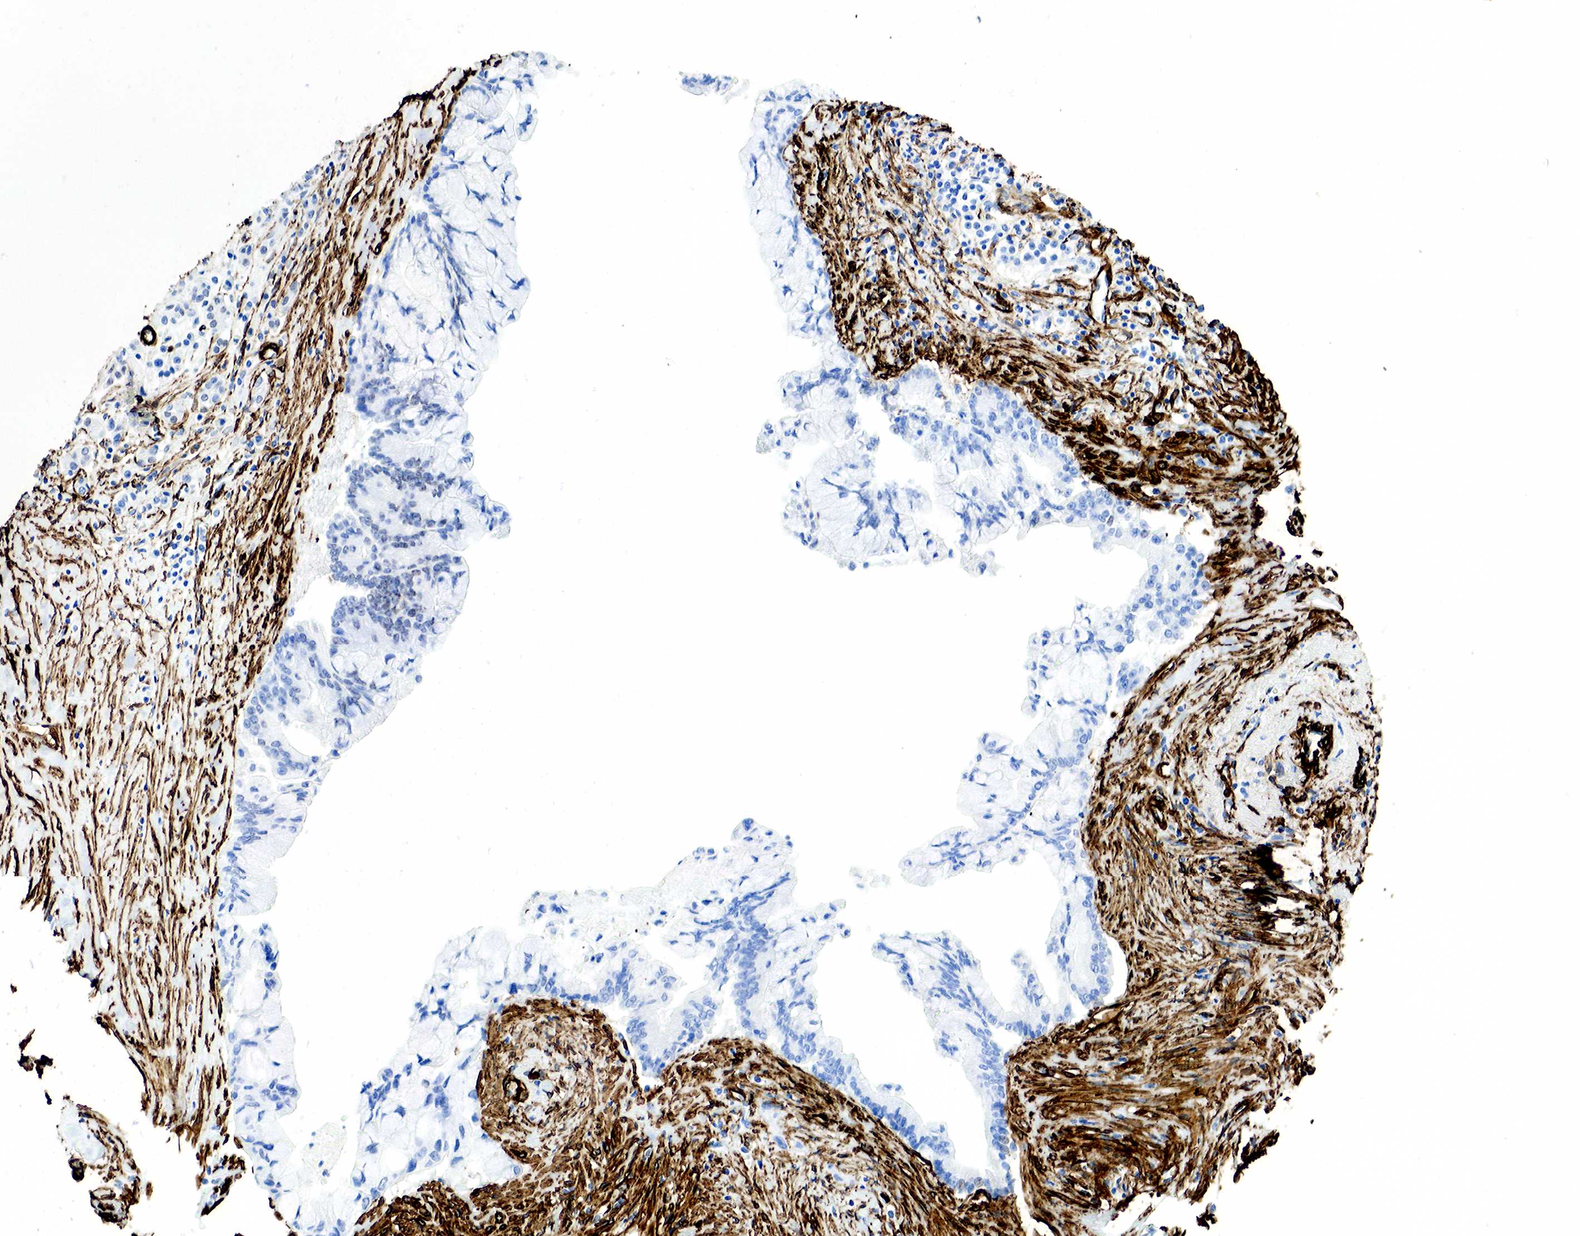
{"staining": {"intensity": "negative", "quantity": "none", "location": "none"}, "tissue": "pancreatic cancer", "cell_type": "Tumor cells", "image_type": "cancer", "snomed": [{"axis": "morphology", "description": "Adenocarcinoma, NOS"}, {"axis": "topography", "description": "Pancreas"}], "caption": "IHC micrograph of pancreatic cancer stained for a protein (brown), which exhibits no staining in tumor cells.", "gene": "ACTA2", "patient": {"sex": "male", "age": 59}}